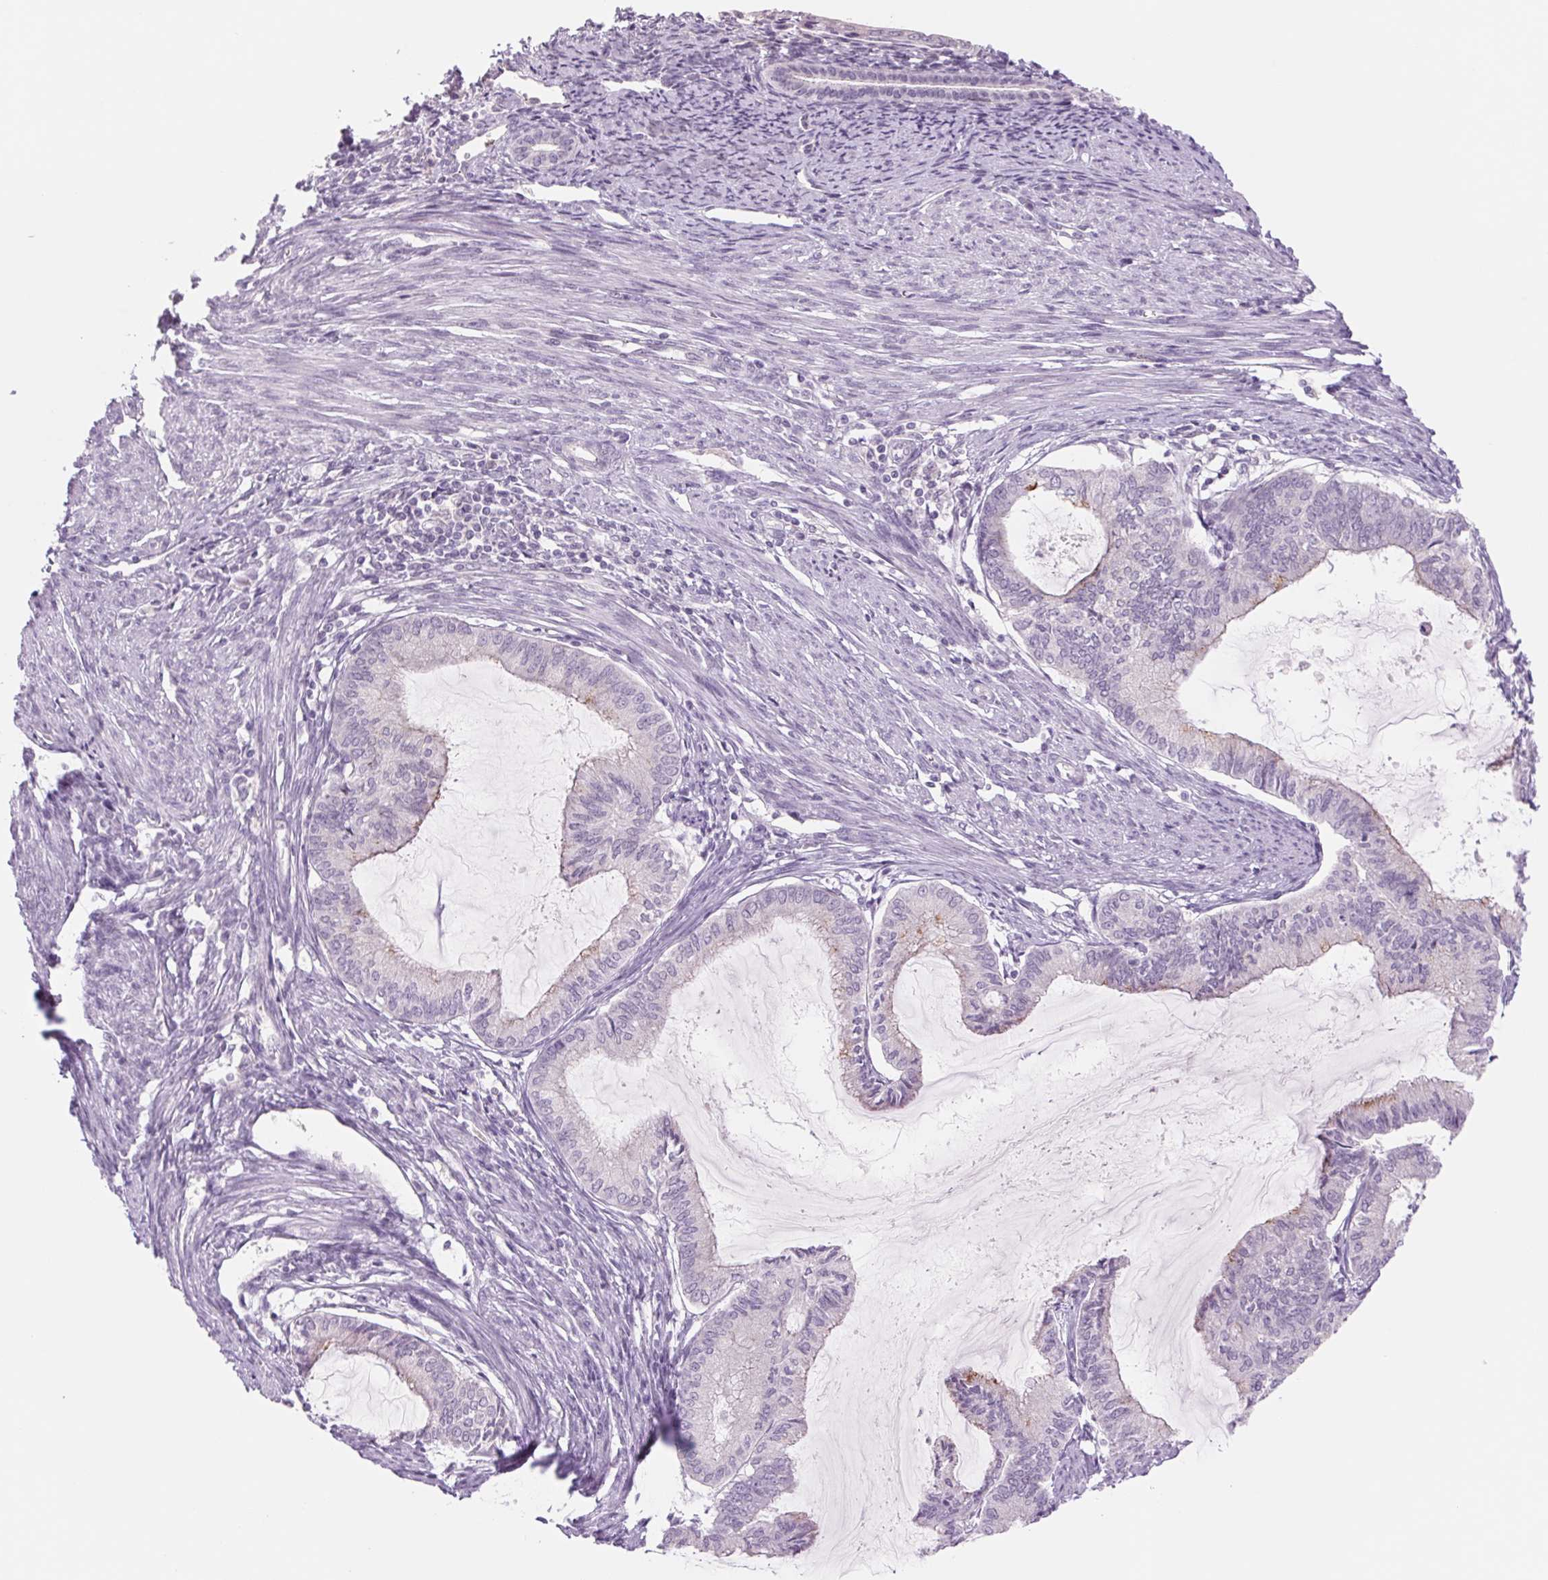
{"staining": {"intensity": "weak", "quantity": "<25%", "location": "cytoplasmic/membranous"}, "tissue": "endometrial cancer", "cell_type": "Tumor cells", "image_type": "cancer", "snomed": [{"axis": "morphology", "description": "Adenocarcinoma, NOS"}, {"axis": "topography", "description": "Endometrium"}], "caption": "The histopathology image demonstrates no significant positivity in tumor cells of endometrial cancer. The staining was performed using DAB (3,3'-diaminobenzidine) to visualize the protein expression in brown, while the nuclei were stained in blue with hematoxylin (Magnification: 20x).", "gene": "KRT1", "patient": {"sex": "female", "age": 86}}